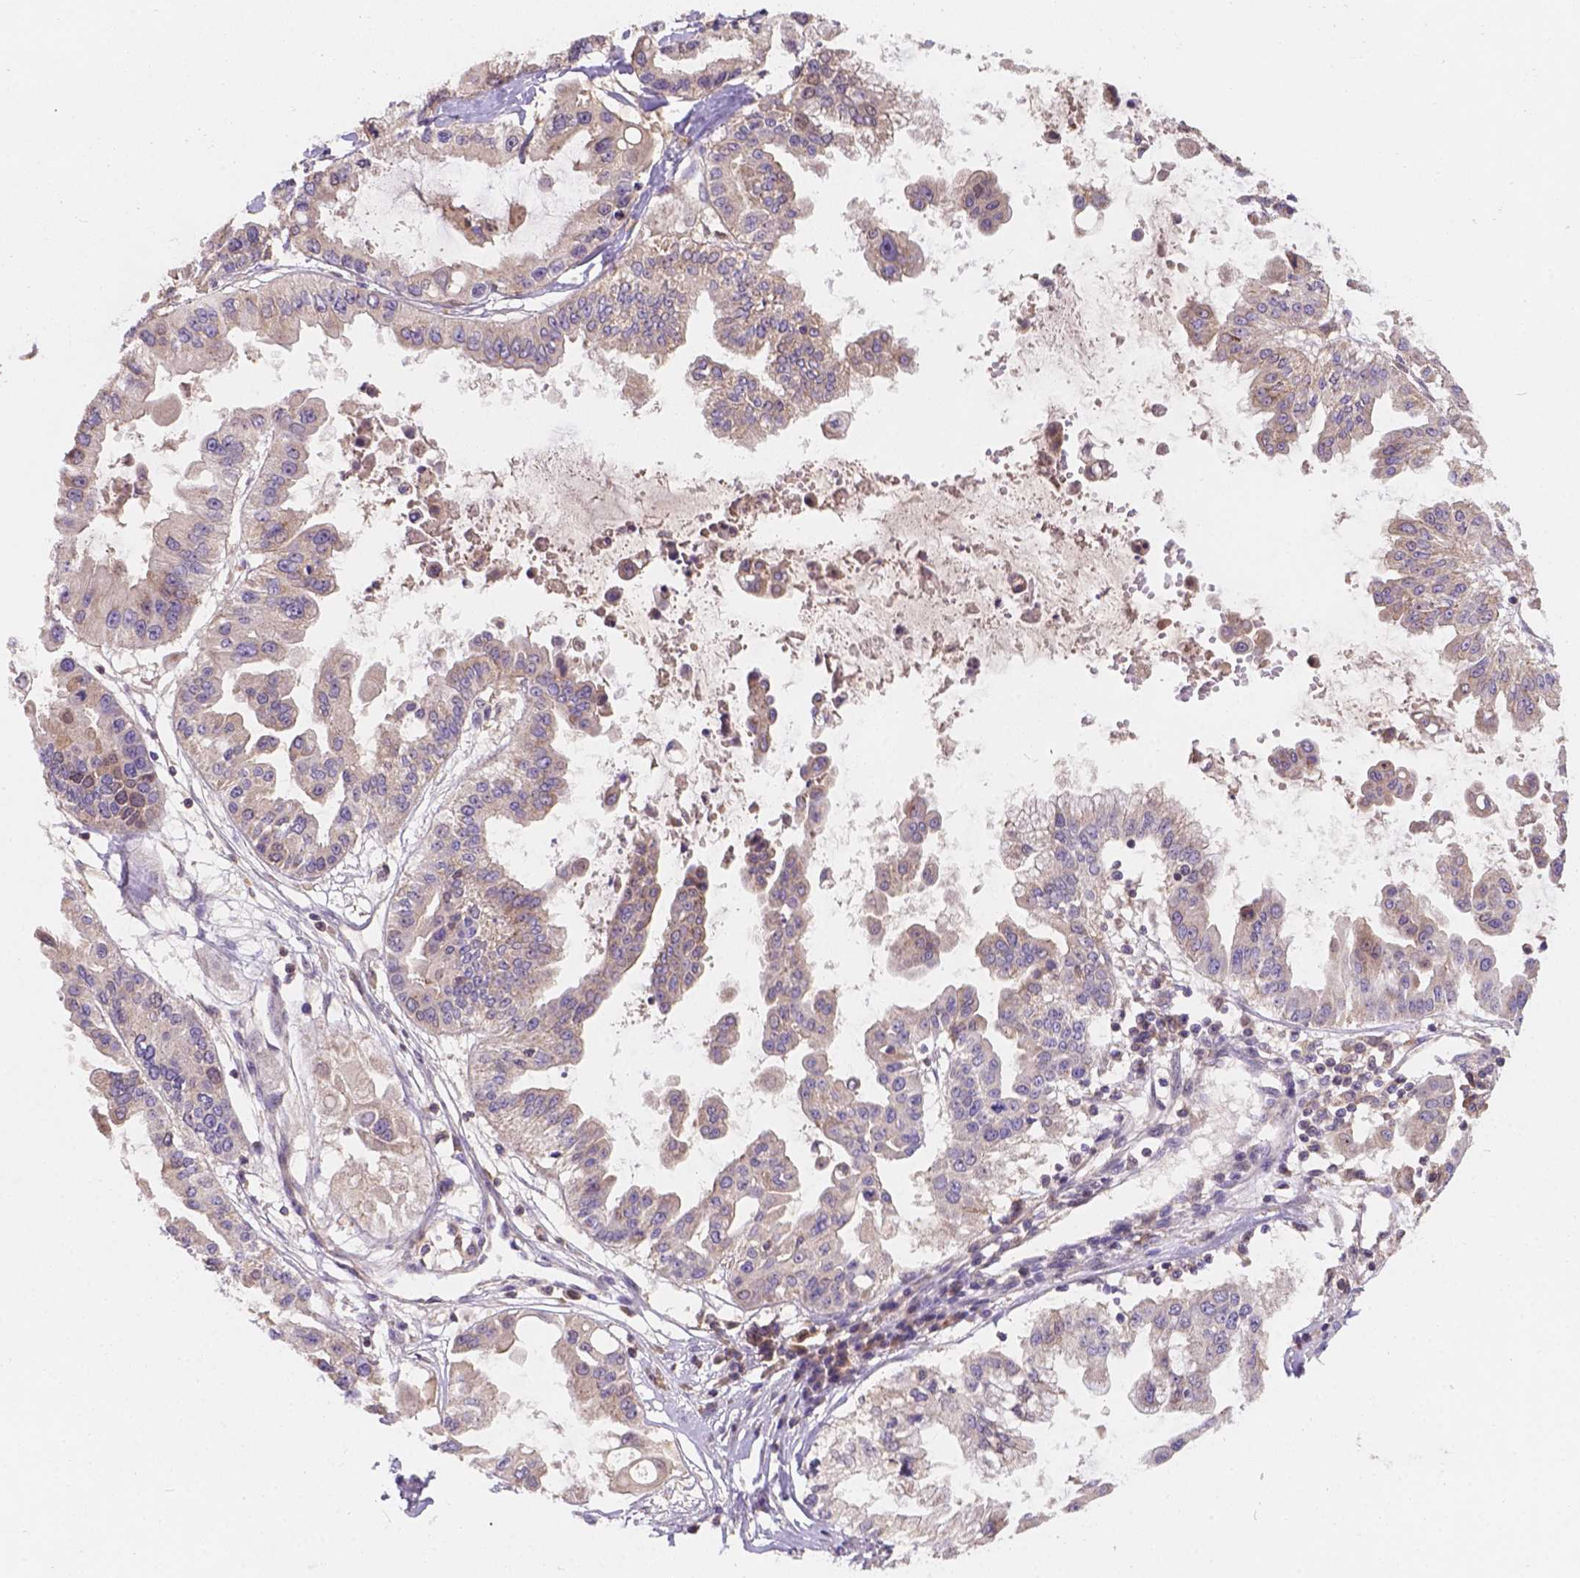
{"staining": {"intensity": "weak", "quantity": "25%-75%", "location": "cytoplasmic/membranous"}, "tissue": "ovarian cancer", "cell_type": "Tumor cells", "image_type": "cancer", "snomed": [{"axis": "morphology", "description": "Cystadenocarcinoma, serous, NOS"}, {"axis": "topography", "description": "Ovary"}], "caption": "Serous cystadenocarcinoma (ovarian) tissue displays weak cytoplasmic/membranous positivity in approximately 25%-75% of tumor cells, visualized by immunohistochemistry.", "gene": "CDK10", "patient": {"sex": "female", "age": 56}}